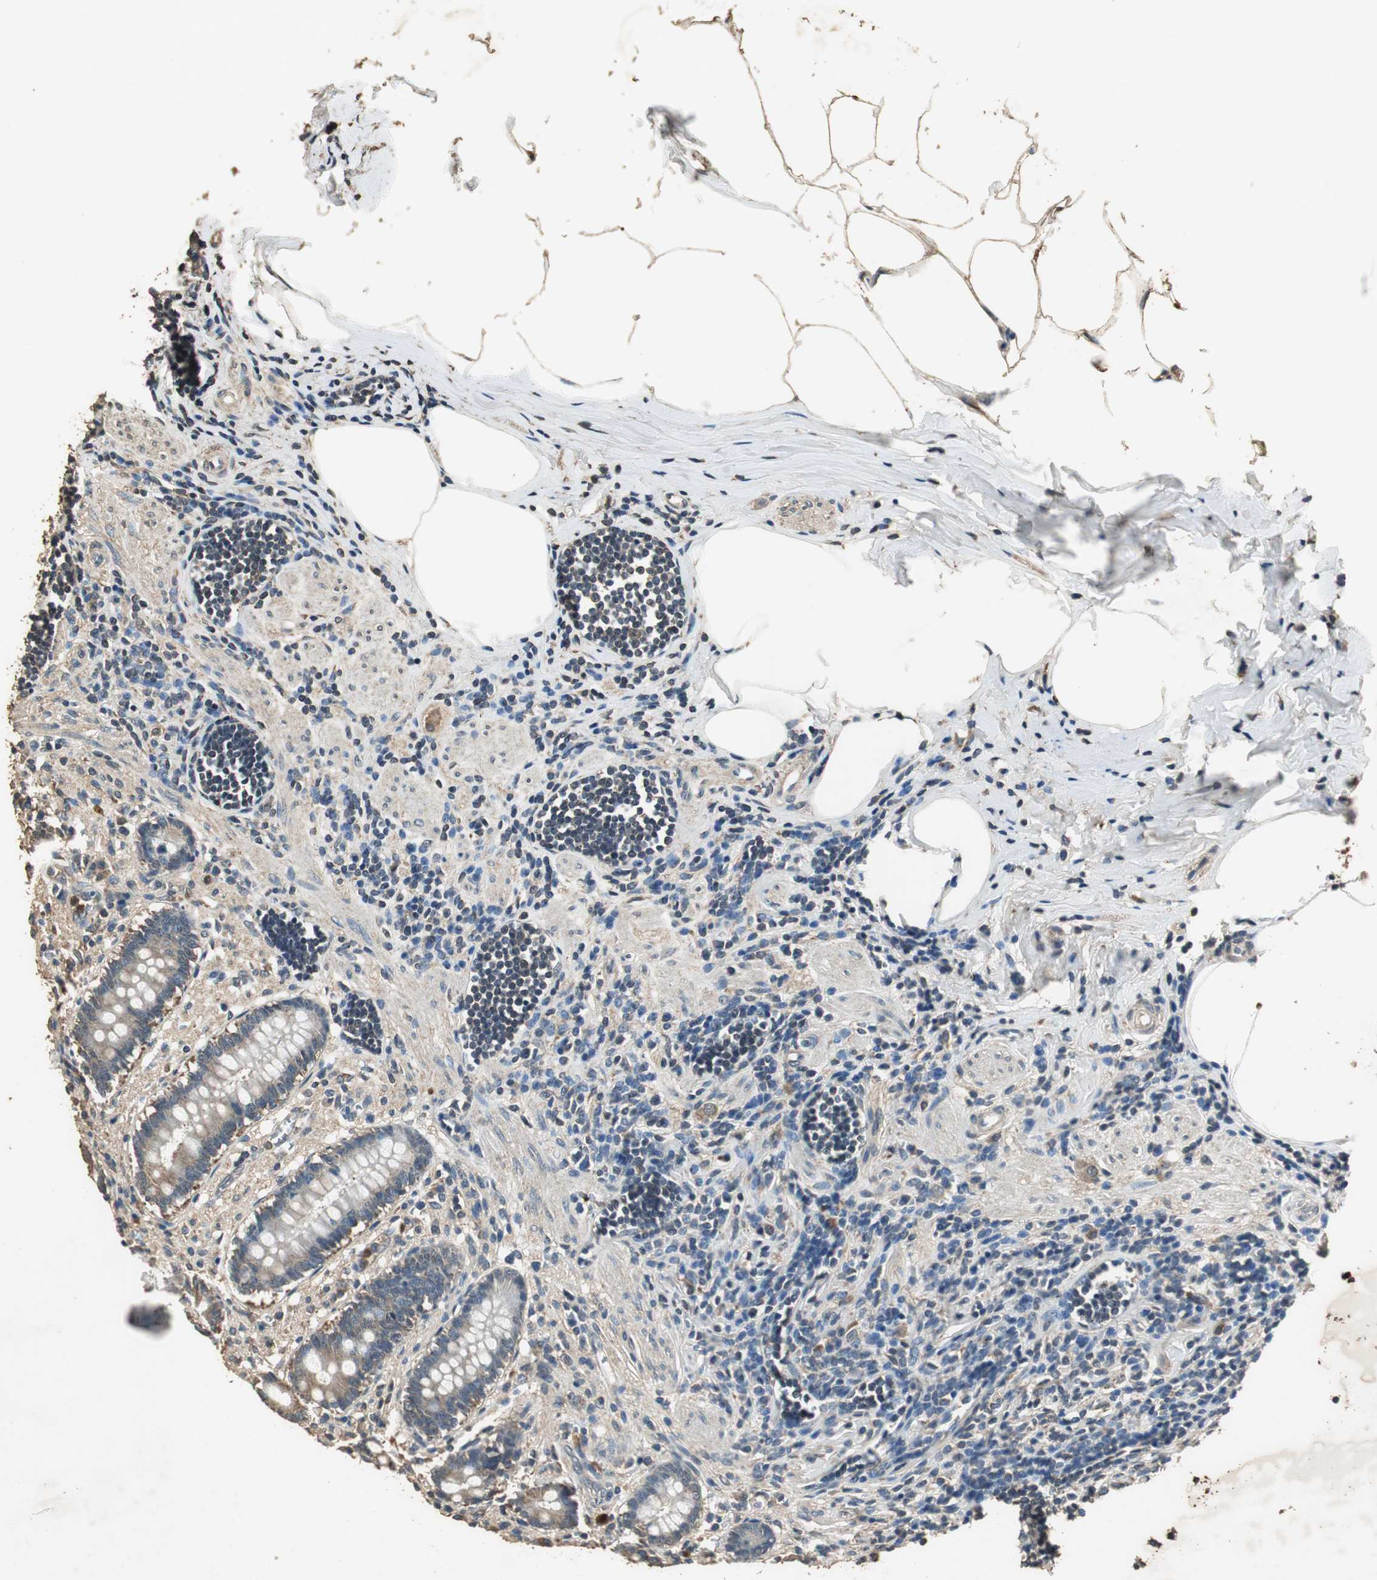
{"staining": {"intensity": "moderate", "quantity": ">75%", "location": "cytoplasmic/membranous"}, "tissue": "appendix", "cell_type": "Glandular cells", "image_type": "normal", "snomed": [{"axis": "morphology", "description": "Normal tissue, NOS"}, {"axis": "topography", "description": "Appendix"}], "caption": "Immunohistochemistry micrograph of benign appendix: appendix stained using IHC shows medium levels of moderate protein expression localized specifically in the cytoplasmic/membranous of glandular cells, appearing as a cytoplasmic/membranous brown color.", "gene": "TMPRSS4", "patient": {"sex": "female", "age": 50}}